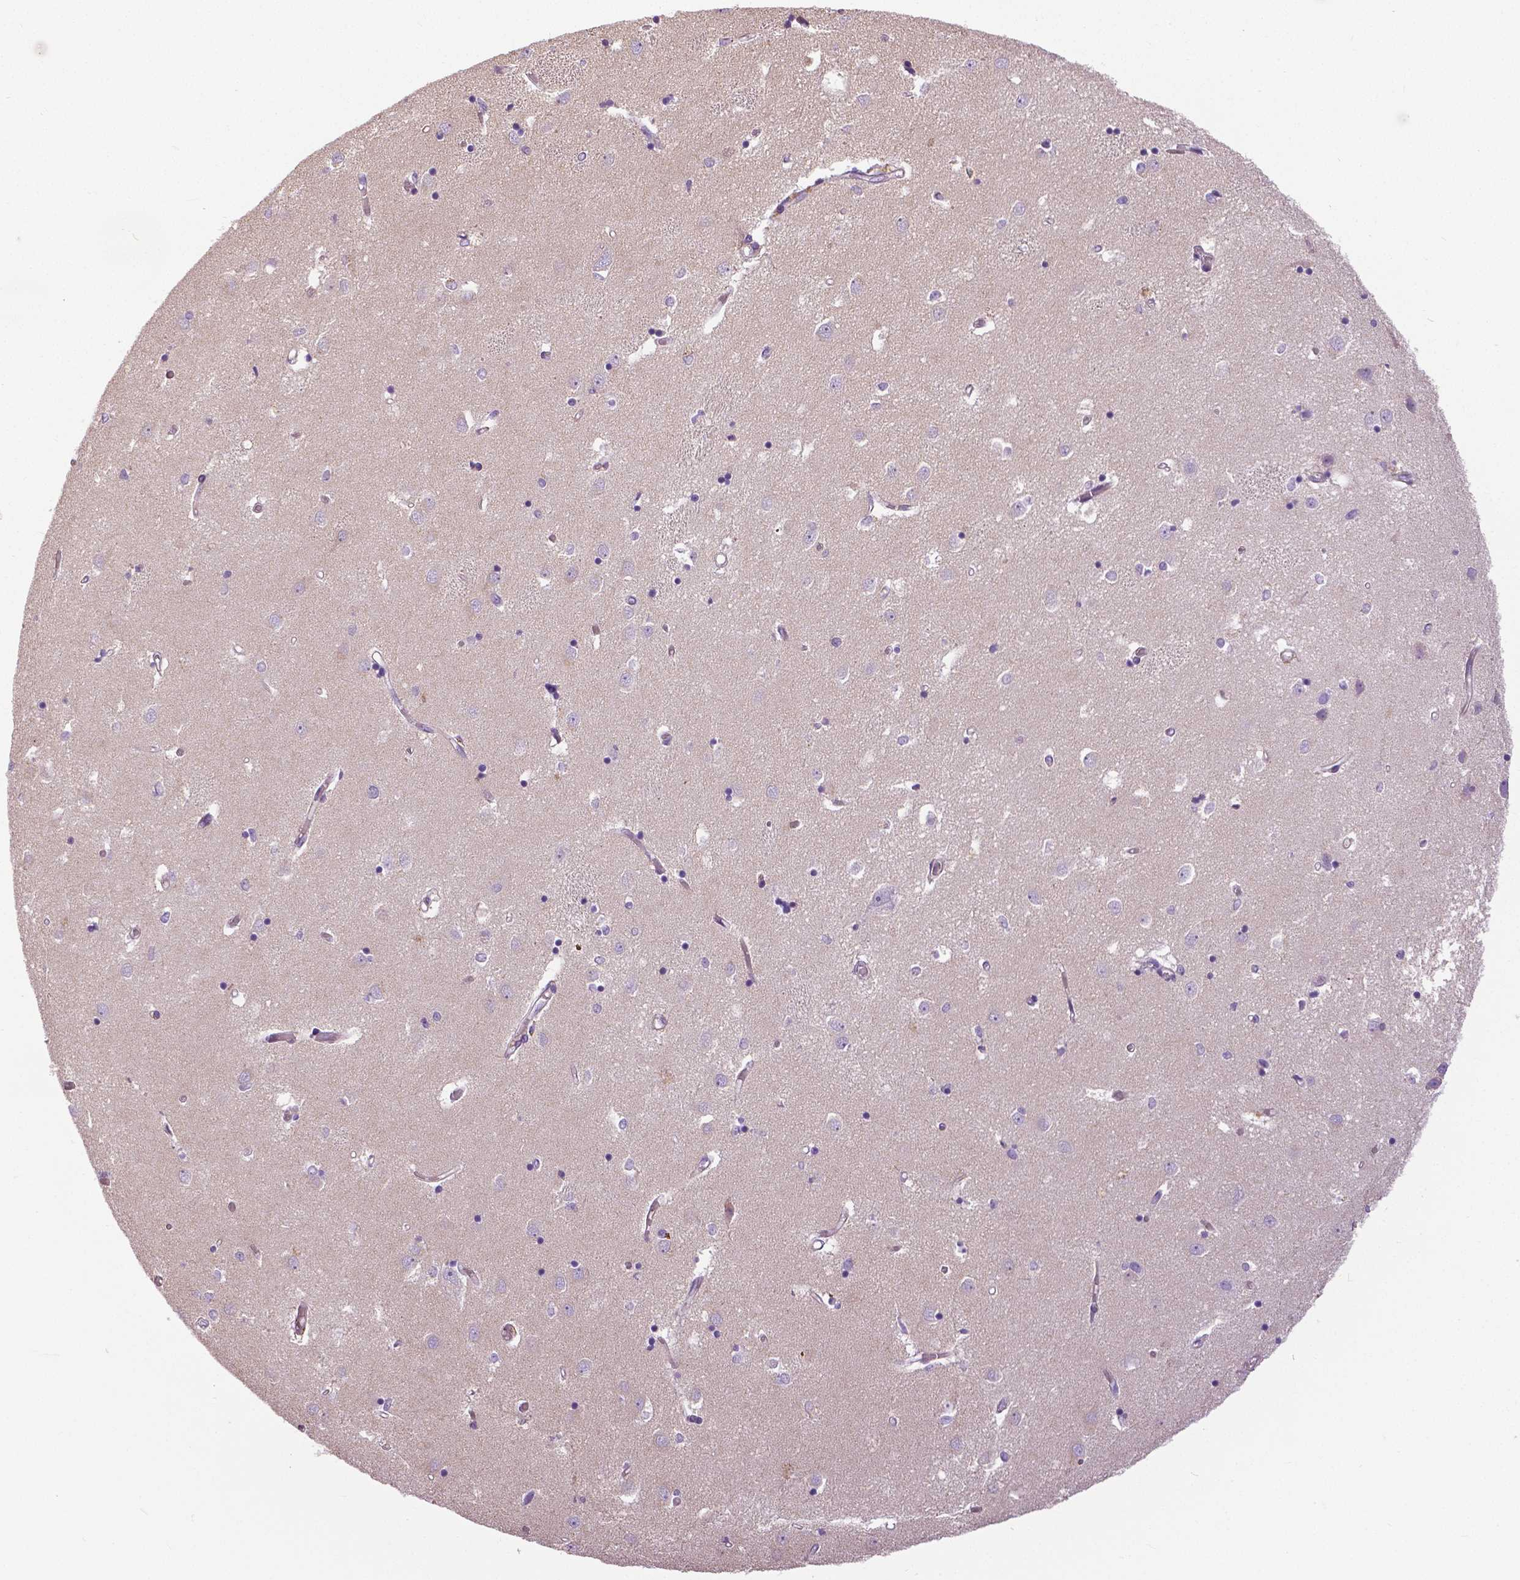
{"staining": {"intensity": "negative", "quantity": "none", "location": "none"}, "tissue": "caudate", "cell_type": "Glial cells", "image_type": "normal", "snomed": [{"axis": "morphology", "description": "Normal tissue, NOS"}, {"axis": "topography", "description": "Lateral ventricle wall"}], "caption": "The histopathology image demonstrates no significant staining in glial cells of caudate.", "gene": "ANXA13", "patient": {"sex": "male", "age": 54}}